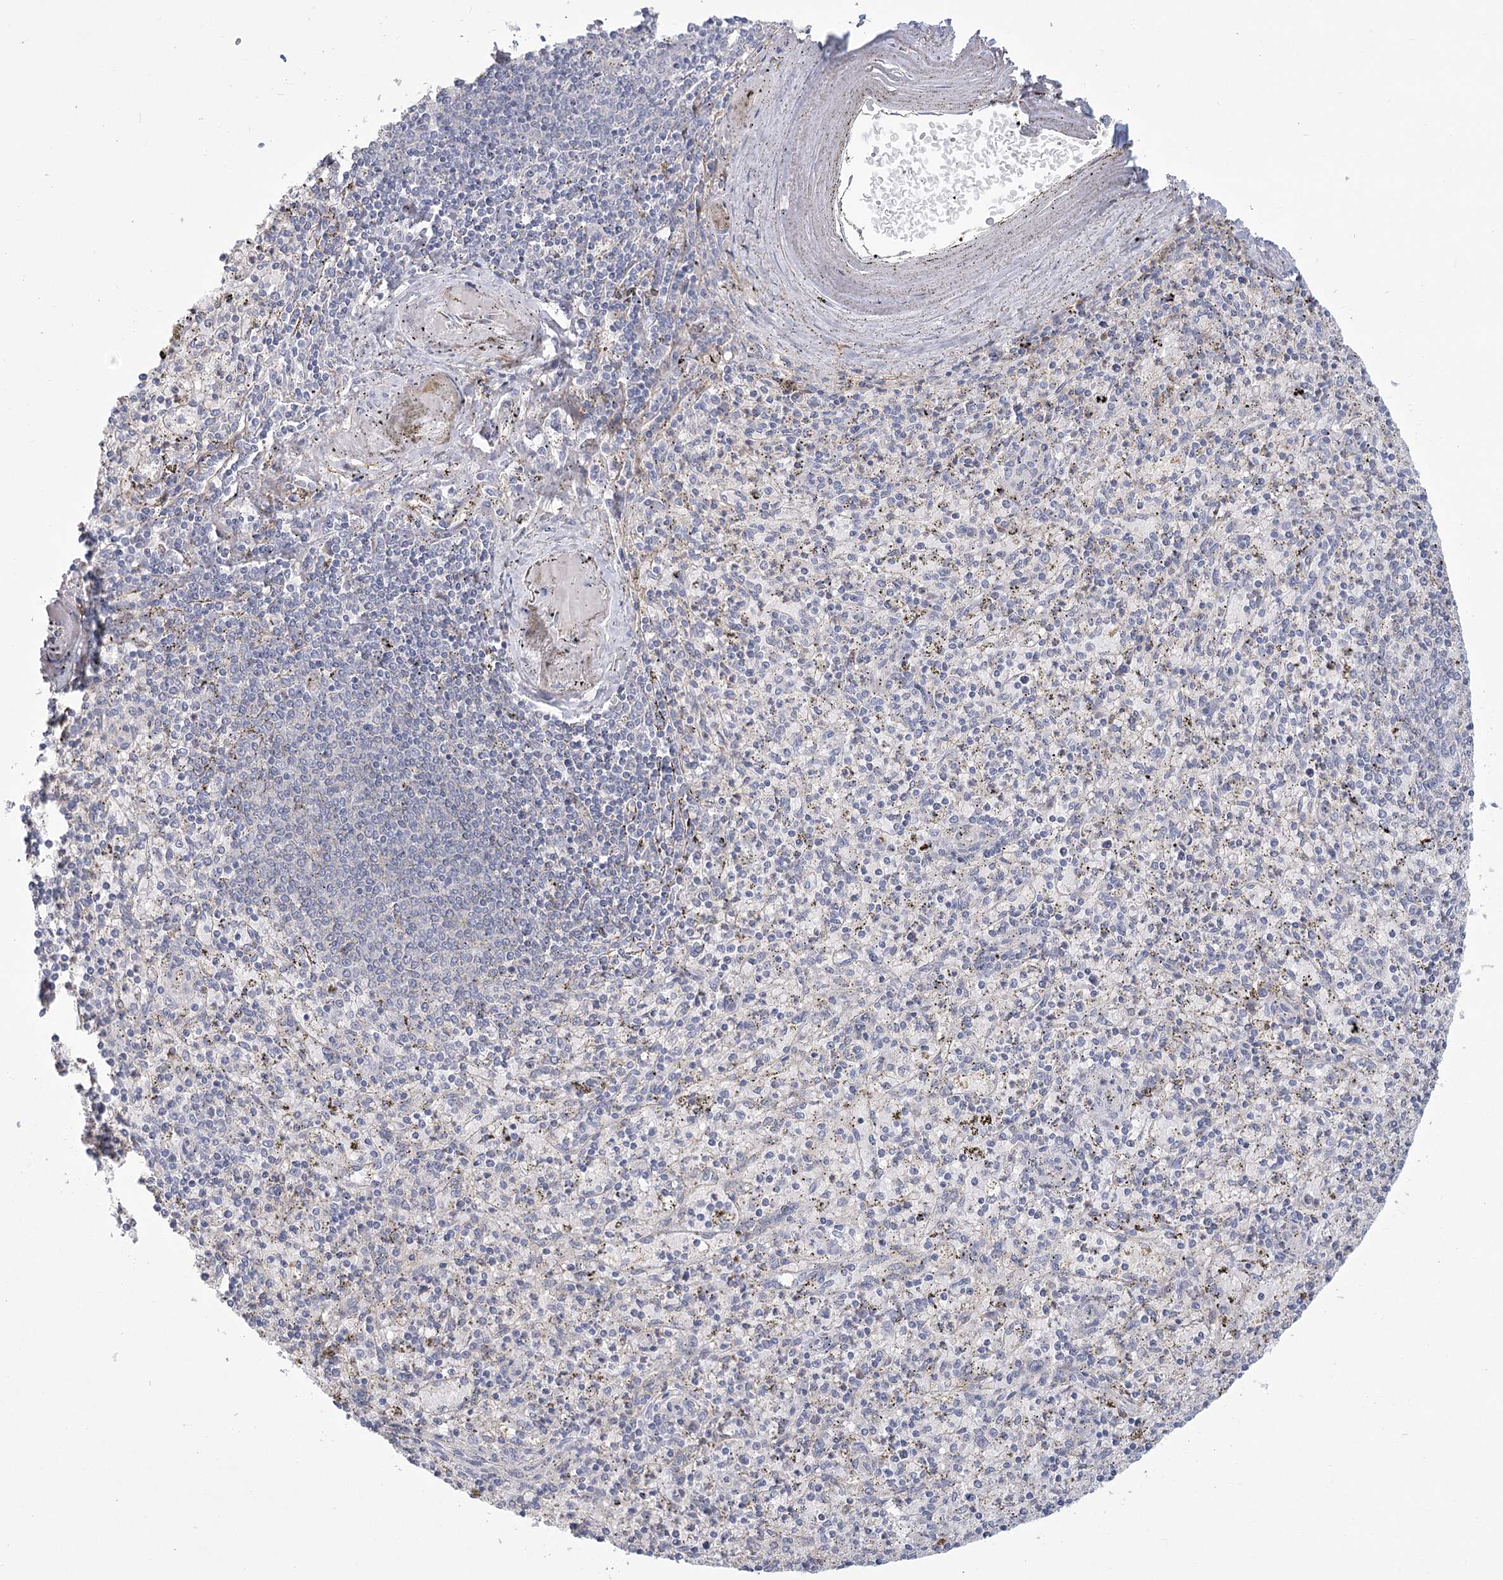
{"staining": {"intensity": "negative", "quantity": "none", "location": "none"}, "tissue": "spleen", "cell_type": "Cells in red pulp", "image_type": "normal", "snomed": [{"axis": "morphology", "description": "Normal tissue, NOS"}, {"axis": "topography", "description": "Spleen"}], "caption": "Immunohistochemistry photomicrograph of unremarkable spleen stained for a protein (brown), which demonstrates no positivity in cells in red pulp.", "gene": "CNTLN", "patient": {"sex": "male", "age": 72}}